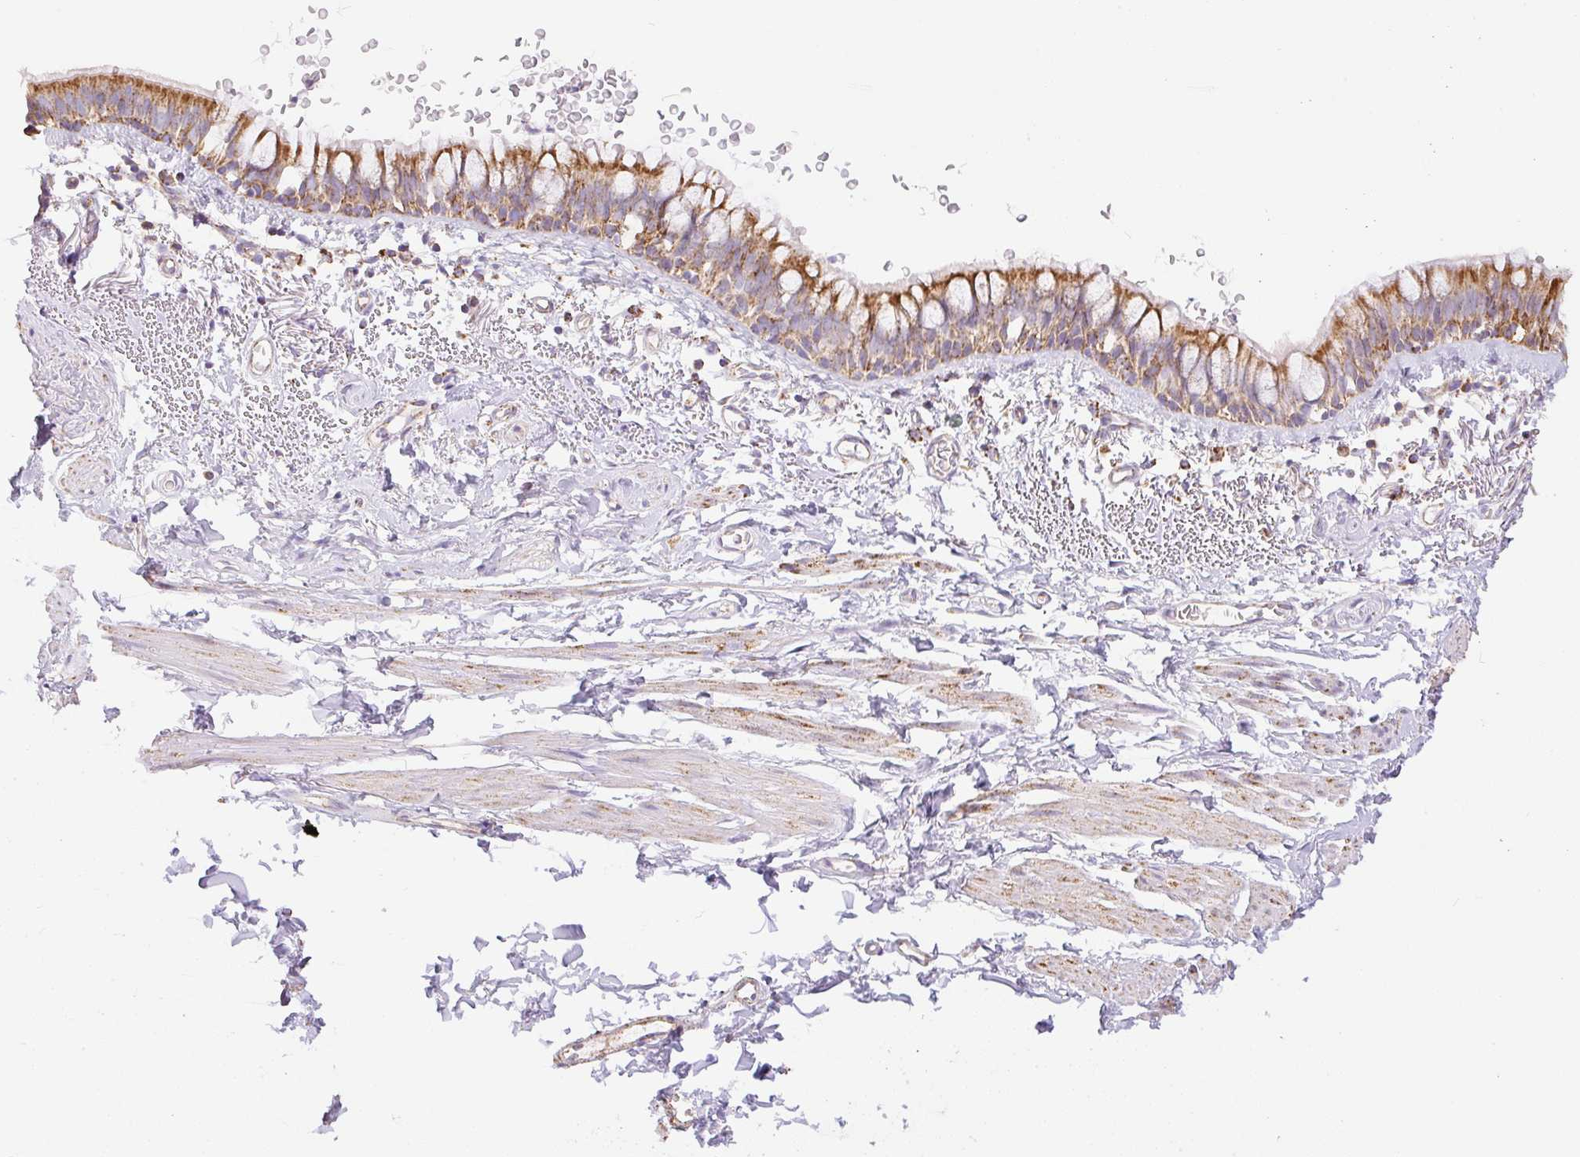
{"staining": {"intensity": "moderate", "quantity": ">75%", "location": "cytoplasmic/membranous"}, "tissue": "bronchus", "cell_type": "Respiratory epithelial cells", "image_type": "normal", "snomed": [{"axis": "morphology", "description": "Normal tissue, NOS"}, {"axis": "topography", "description": "Bronchus"}], "caption": "Immunohistochemistry (IHC) of benign human bronchus displays medium levels of moderate cytoplasmic/membranous staining in approximately >75% of respiratory epithelial cells.", "gene": "DAAM2", "patient": {"sex": "male", "age": 67}}